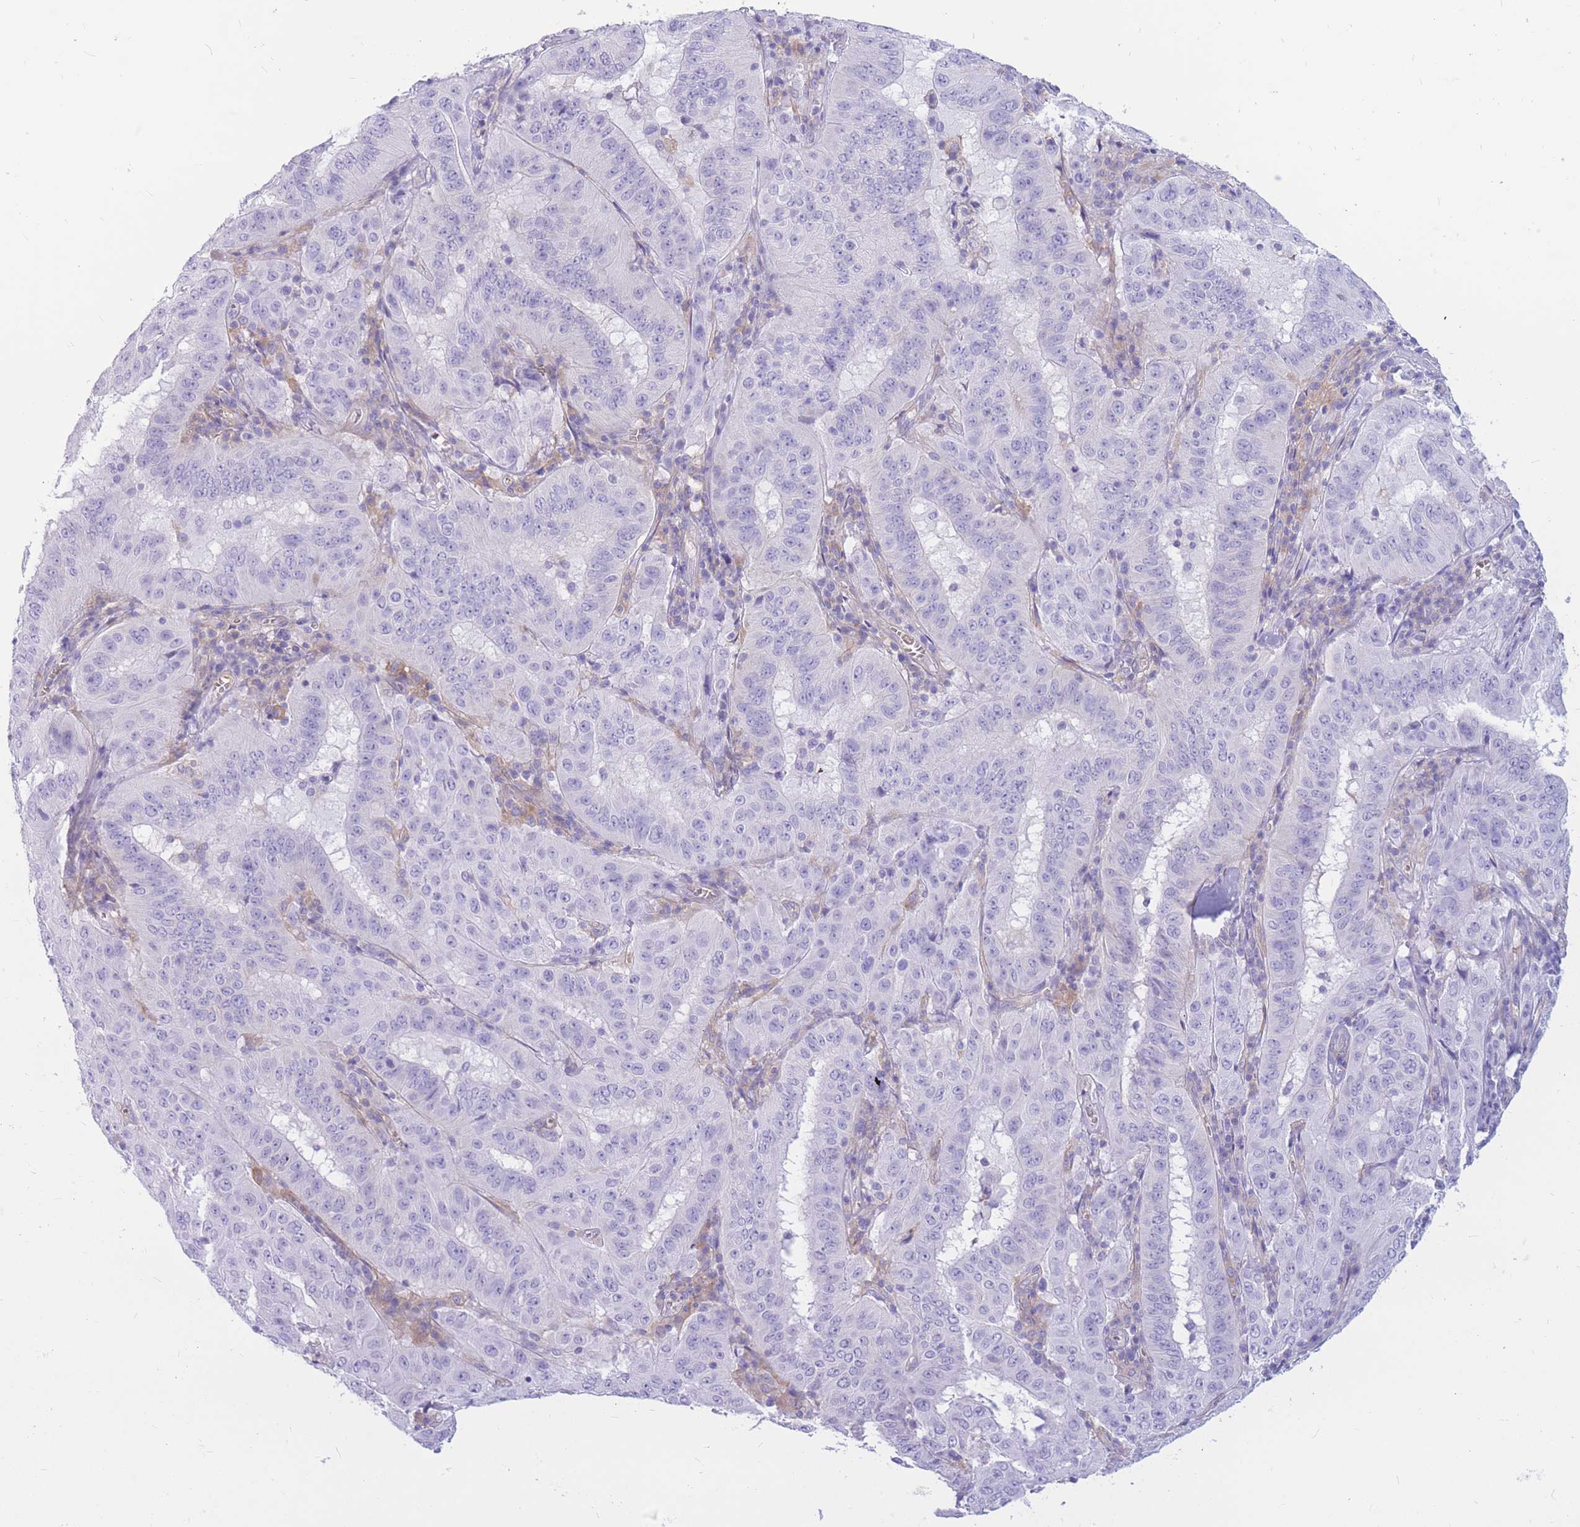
{"staining": {"intensity": "negative", "quantity": "none", "location": "none"}, "tissue": "pancreatic cancer", "cell_type": "Tumor cells", "image_type": "cancer", "snomed": [{"axis": "morphology", "description": "Adenocarcinoma, NOS"}, {"axis": "topography", "description": "Pancreas"}], "caption": "The histopathology image exhibits no staining of tumor cells in adenocarcinoma (pancreatic). The staining is performed using DAB (3,3'-diaminobenzidine) brown chromogen with nuclei counter-stained in using hematoxylin.", "gene": "ADD2", "patient": {"sex": "male", "age": 63}}